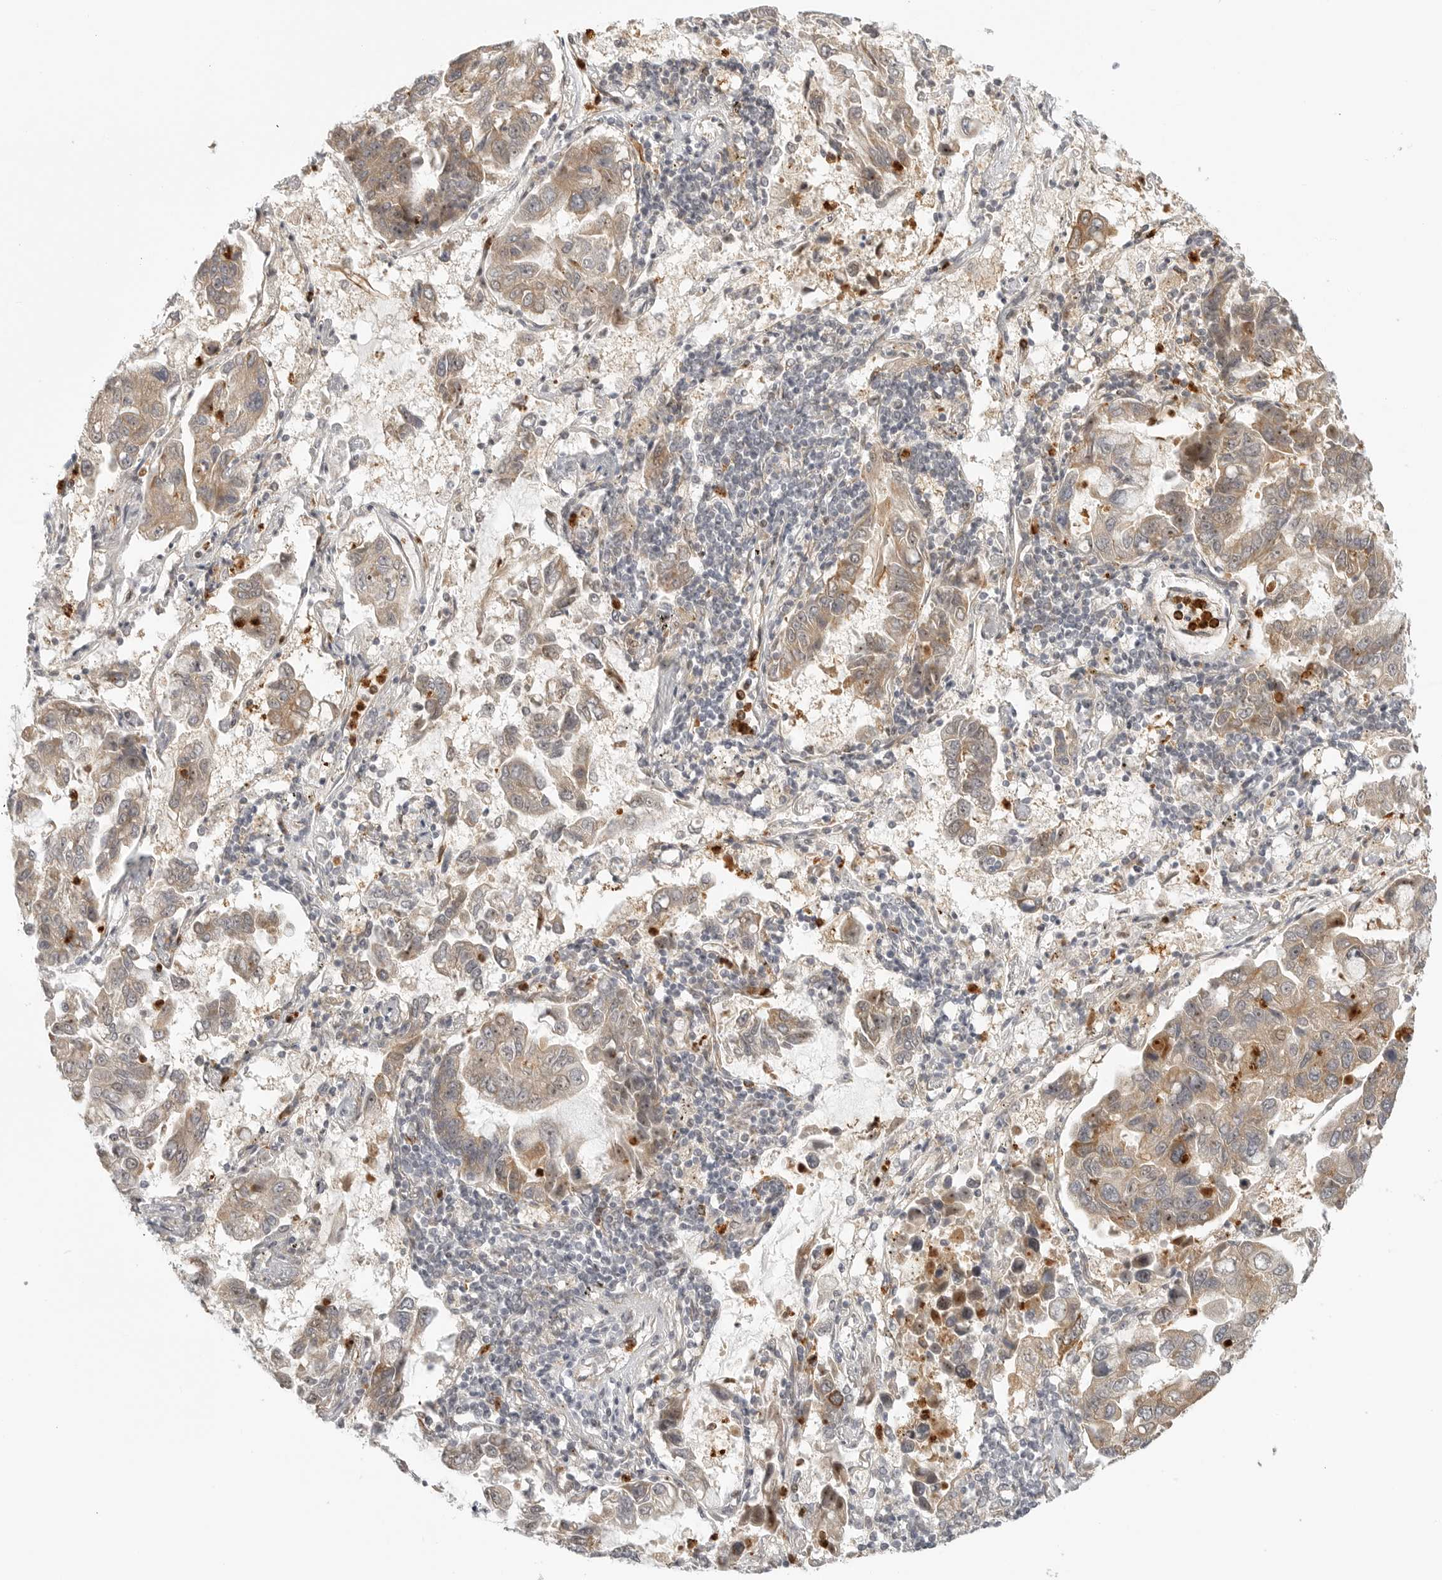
{"staining": {"intensity": "weak", "quantity": ">75%", "location": "cytoplasmic/membranous,nuclear"}, "tissue": "lung cancer", "cell_type": "Tumor cells", "image_type": "cancer", "snomed": [{"axis": "morphology", "description": "Adenocarcinoma, NOS"}, {"axis": "topography", "description": "Lung"}], "caption": "Immunohistochemical staining of human lung cancer (adenocarcinoma) reveals low levels of weak cytoplasmic/membranous and nuclear protein staining in approximately >75% of tumor cells. Nuclei are stained in blue.", "gene": "DSCC1", "patient": {"sex": "male", "age": 64}}